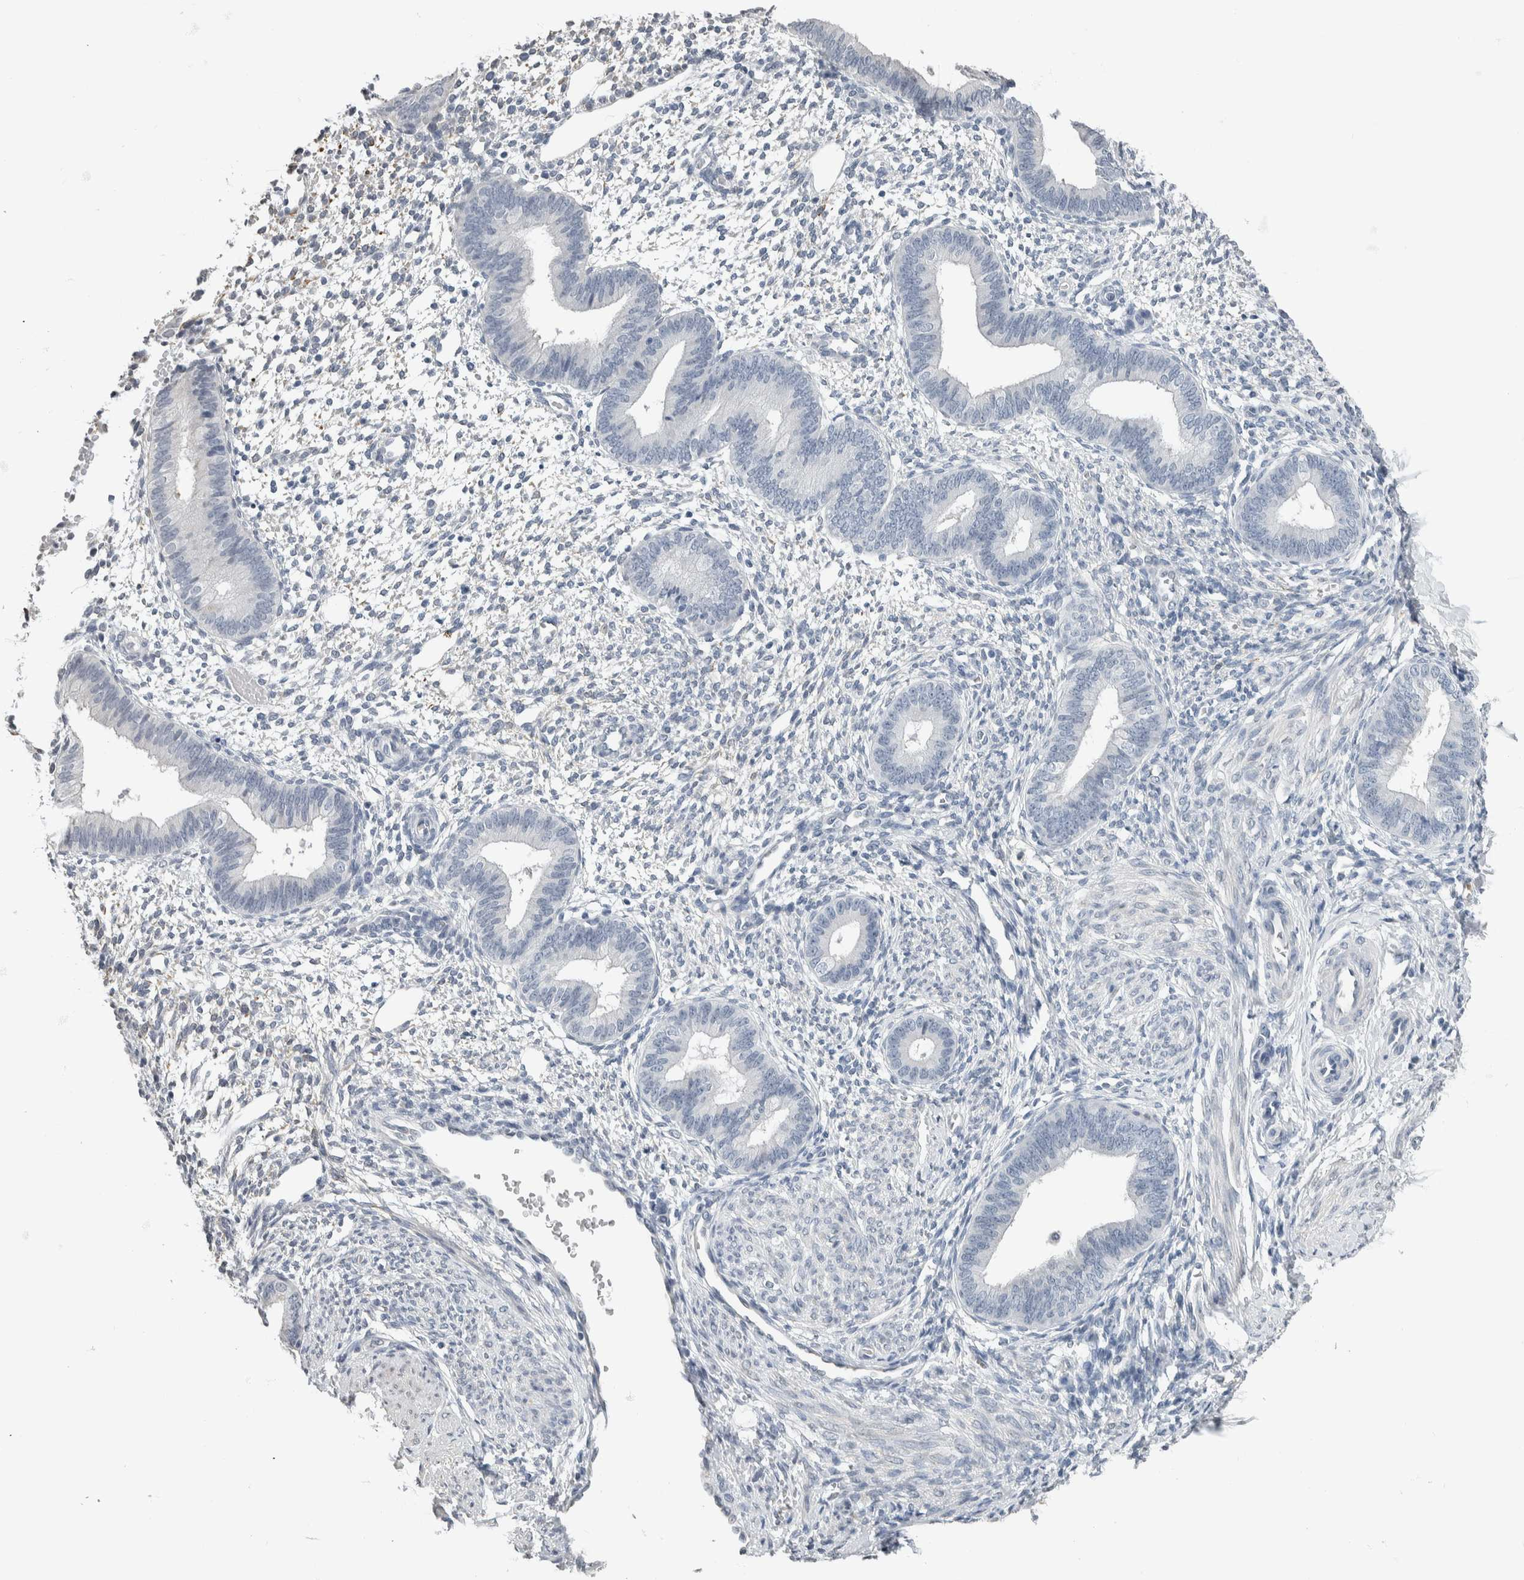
{"staining": {"intensity": "negative", "quantity": "none", "location": "none"}, "tissue": "endometrium", "cell_type": "Cells in endometrial stroma", "image_type": "normal", "snomed": [{"axis": "morphology", "description": "Normal tissue, NOS"}, {"axis": "topography", "description": "Endometrium"}], "caption": "An immunohistochemistry image of unremarkable endometrium is shown. There is no staining in cells in endometrial stroma of endometrium.", "gene": "NEFM", "patient": {"sex": "female", "age": 46}}